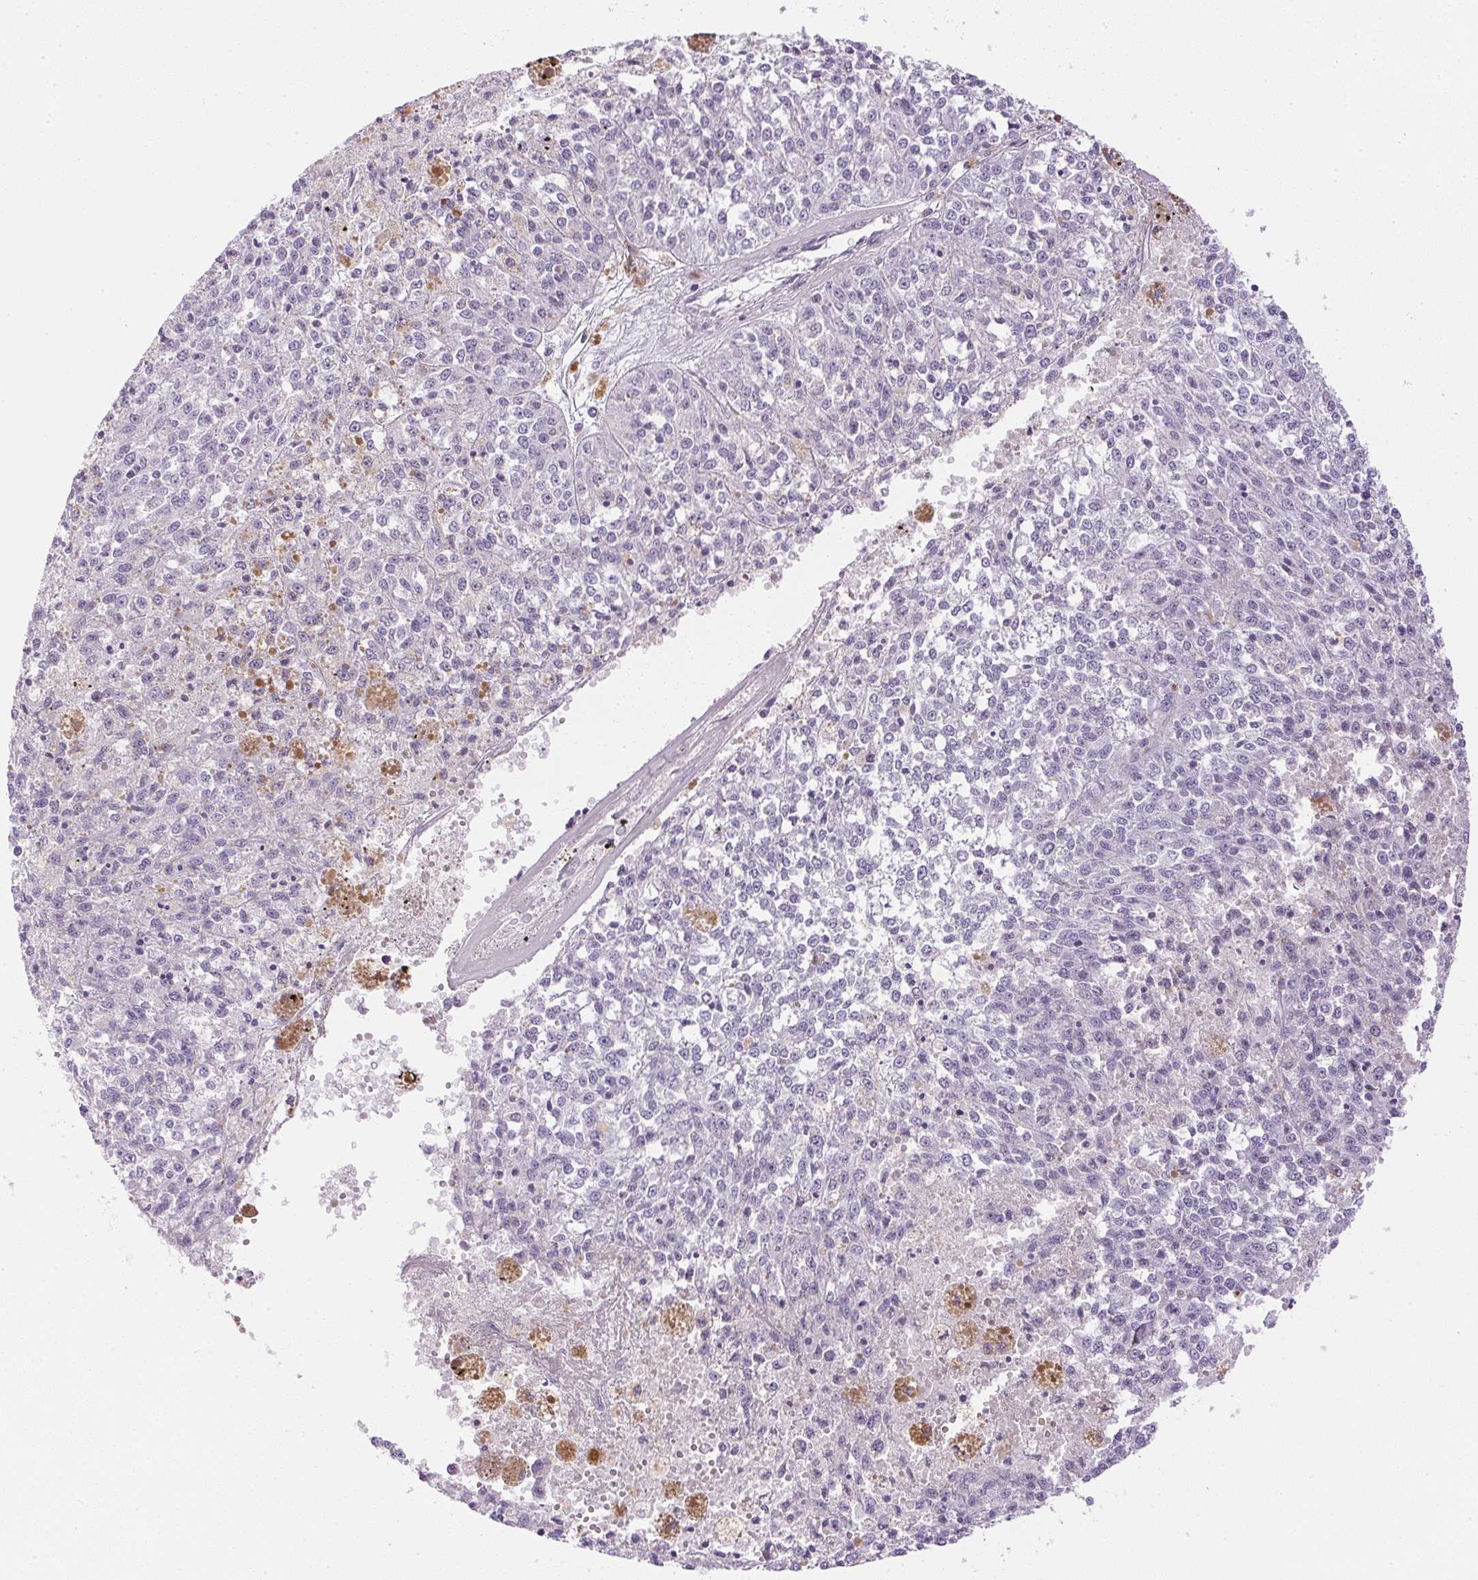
{"staining": {"intensity": "negative", "quantity": "none", "location": "none"}, "tissue": "melanoma", "cell_type": "Tumor cells", "image_type": "cancer", "snomed": [{"axis": "morphology", "description": "Malignant melanoma, Metastatic site"}, {"axis": "topography", "description": "Lymph node"}], "caption": "Malignant melanoma (metastatic site) stained for a protein using IHC exhibits no expression tumor cells.", "gene": "CTRL", "patient": {"sex": "female", "age": 64}}